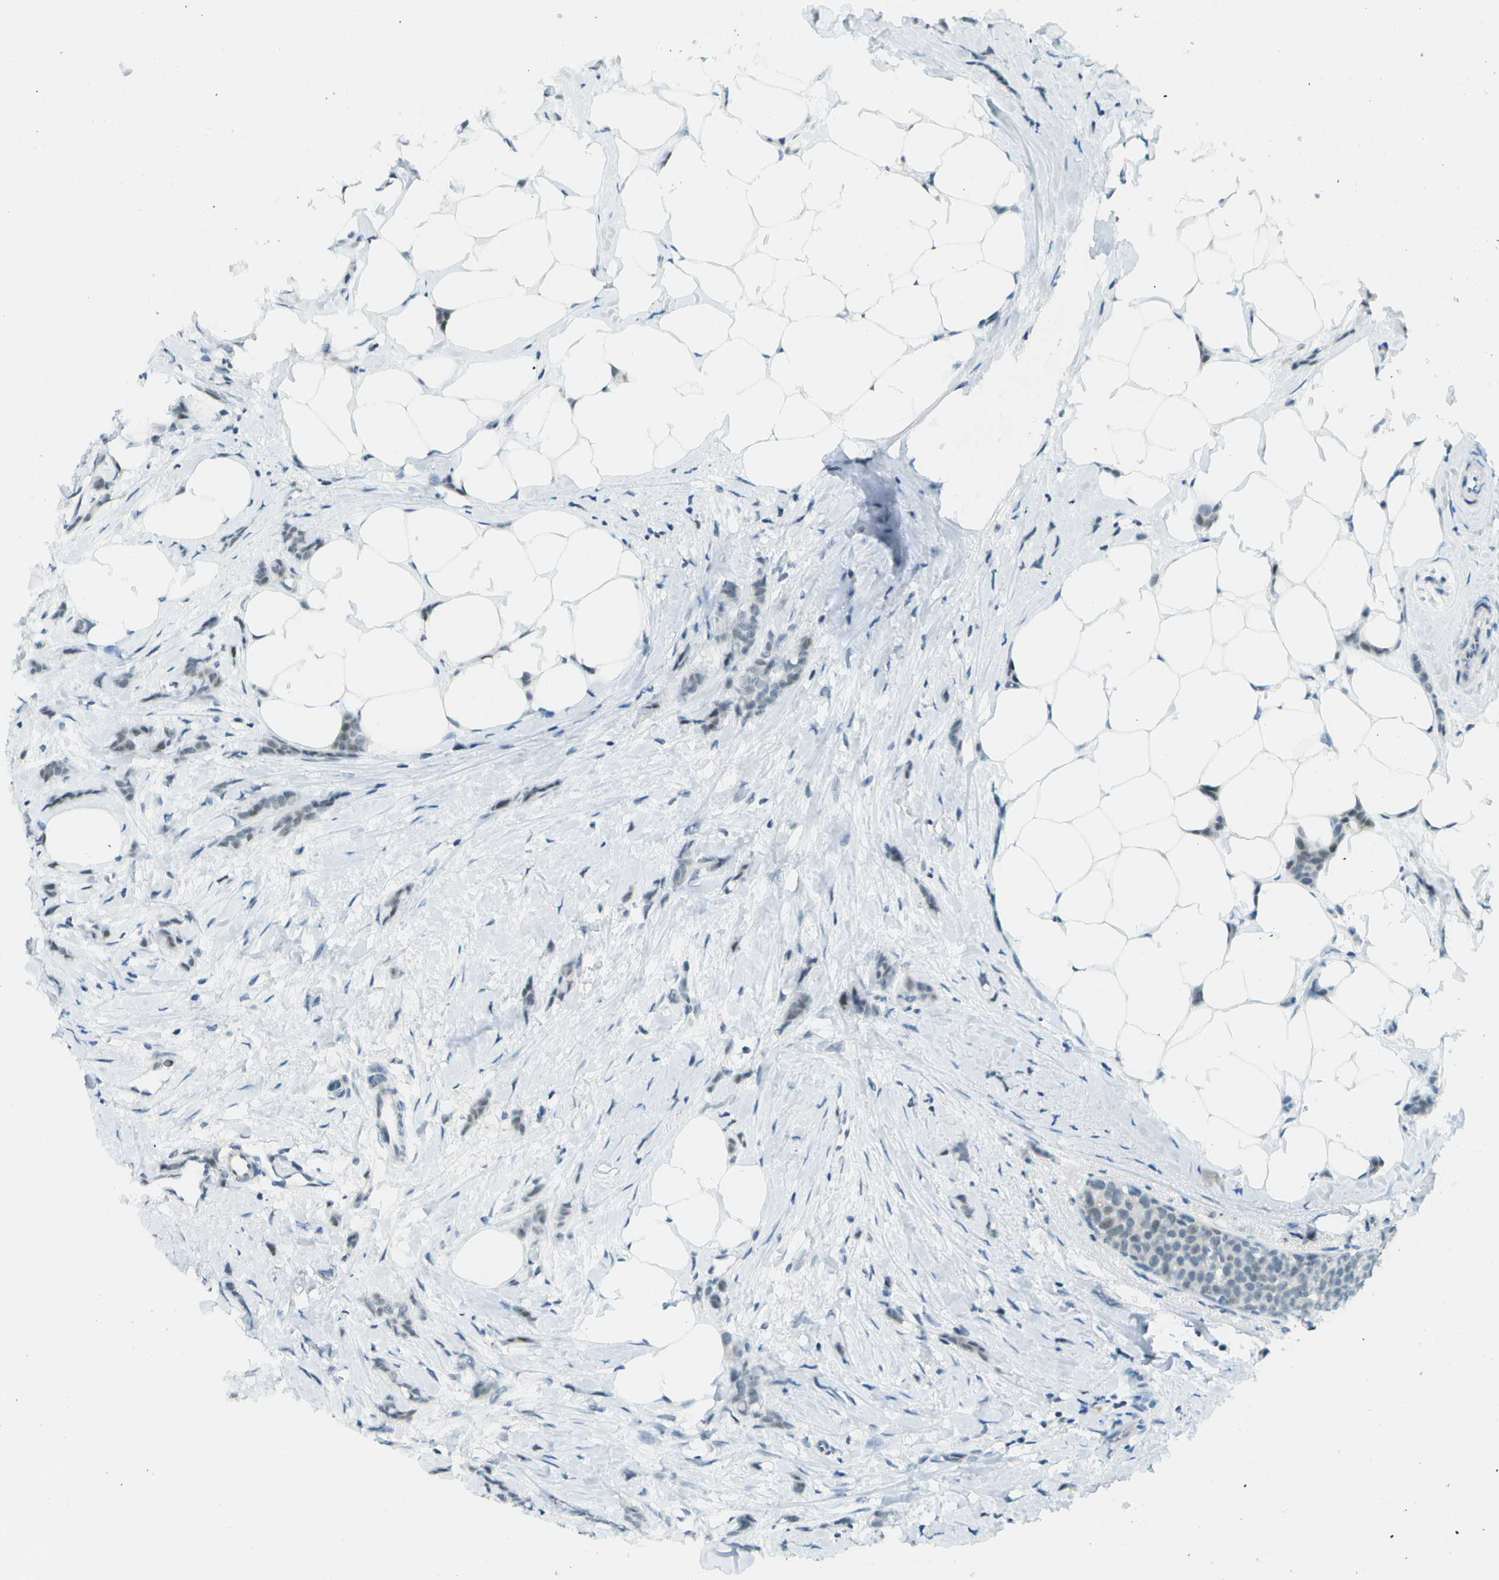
{"staining": {"intensity": "negative", "quantity": "none", "location": "none"}, "tissue": "breast cancer", "cell_type": "Tumor cells", "image_type": "cancer", "snomed": [{"axis": "morphology", "description": "Lobular carcinoma, in situ"}, {"axis": "morphology", "description": "Lobular carcinoma"}, {"axis": "topography", "description": "Breast"}], "caption": "Breast lobular carcinoma in situ stained for a protein using immunohistochemistry (IHC) reveals no positivity tumor cells.", "gene": "NEK11", "patient": {"sex": "female", "age": 41}}